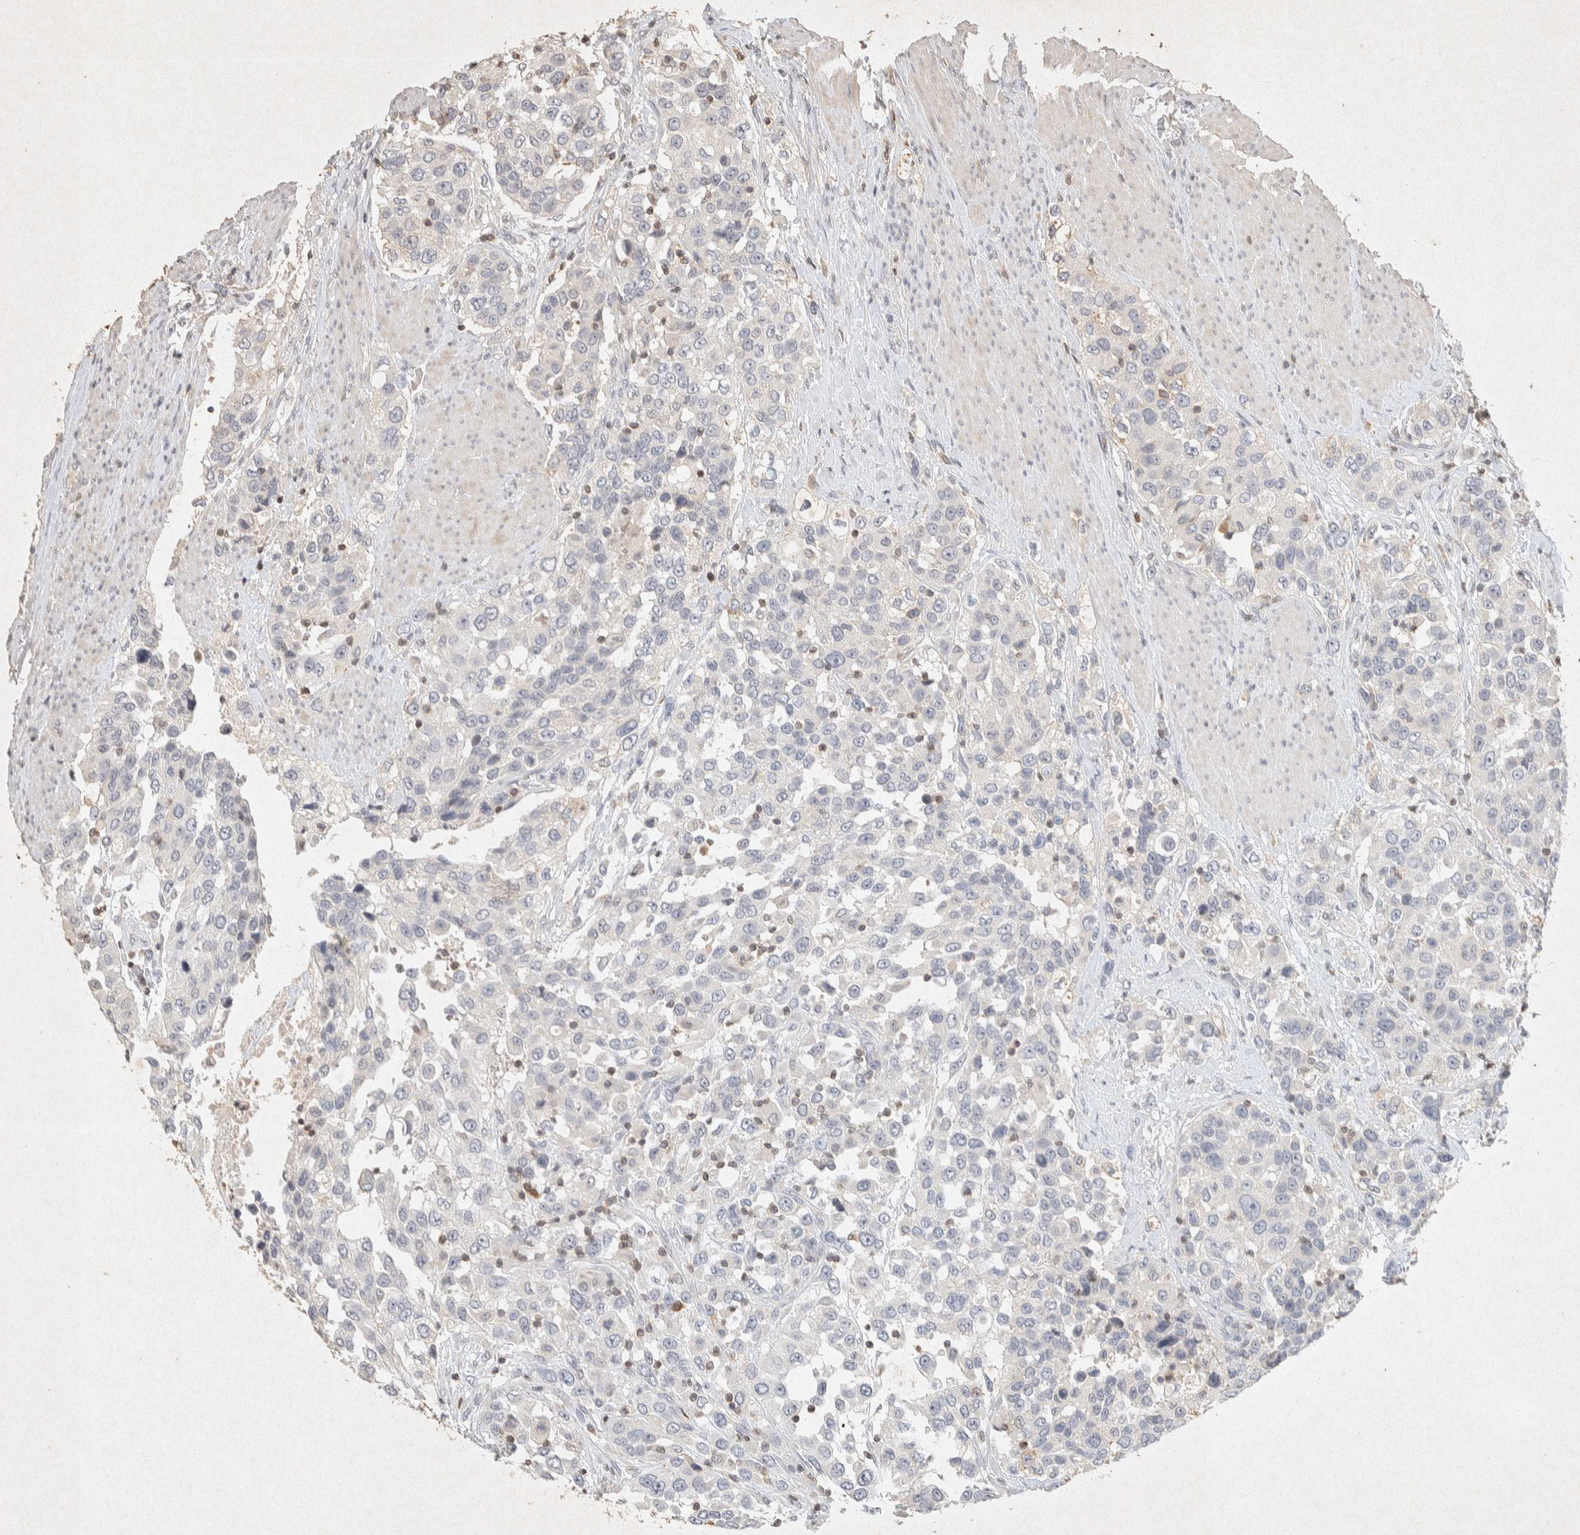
{"staining": {"intensity": "negative", "quantity": "none", "location": "none"}, "tissue": "urothelial cancer", "cell_type": "Tumor cells", "image_type": "cancer", "snomed": [{"axis": "morphology", "description": "Urothelial carcinoma, High grade"}, {"axis": "topography", "description": "Urinary bladder"}], "caption": "There is no significant positivity in tumor cells of high-grade urothelial carcinoma. Brightfield microscopy of IHC stained with DAB (3,3'-diaminobenzidine) (brown) and hematoxylin (blue), captured at high magnification.", "gene": "RAC2", "patient": {"sex": "female", "age": 80}}